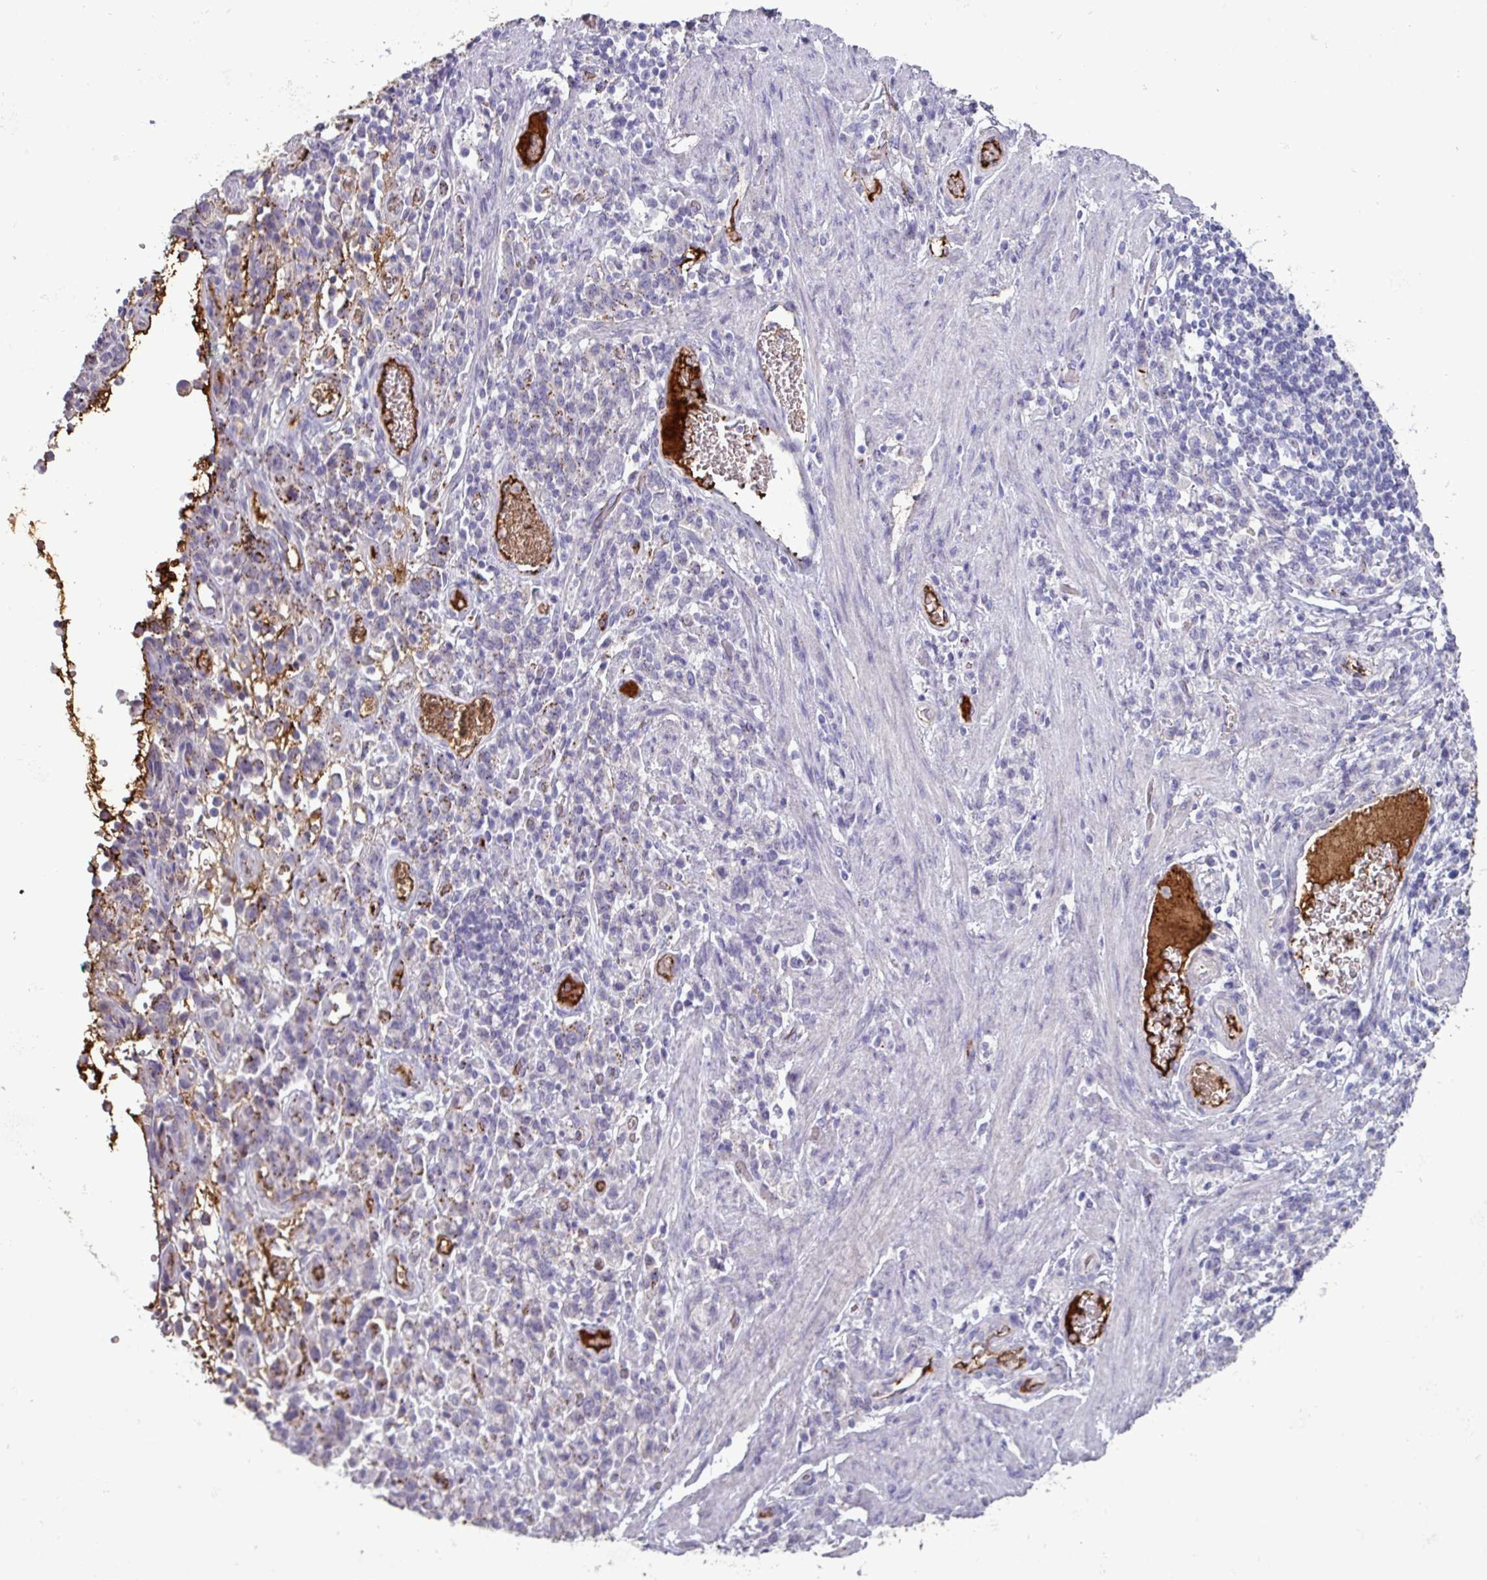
{"staining": {"intensity": "negative", "quantity": "none", "location": "none"}, "tissue": "stomach cancer", "cell_type": "Tumor cells", "image_type": "cancer", "snomed": [{"axis": "morphology", "description": "Adenocarcinoma, NOS"}, {"axis": "topography", "description": "Stomach"}], "caption": "This is an immunohistochemistry (IHC) micrograph of stomach cancer (adenocarcinoma). There is no positivity in tumor cells.", "gene": "PLIN2", "patient": {"sex": "male", "age": 77}}